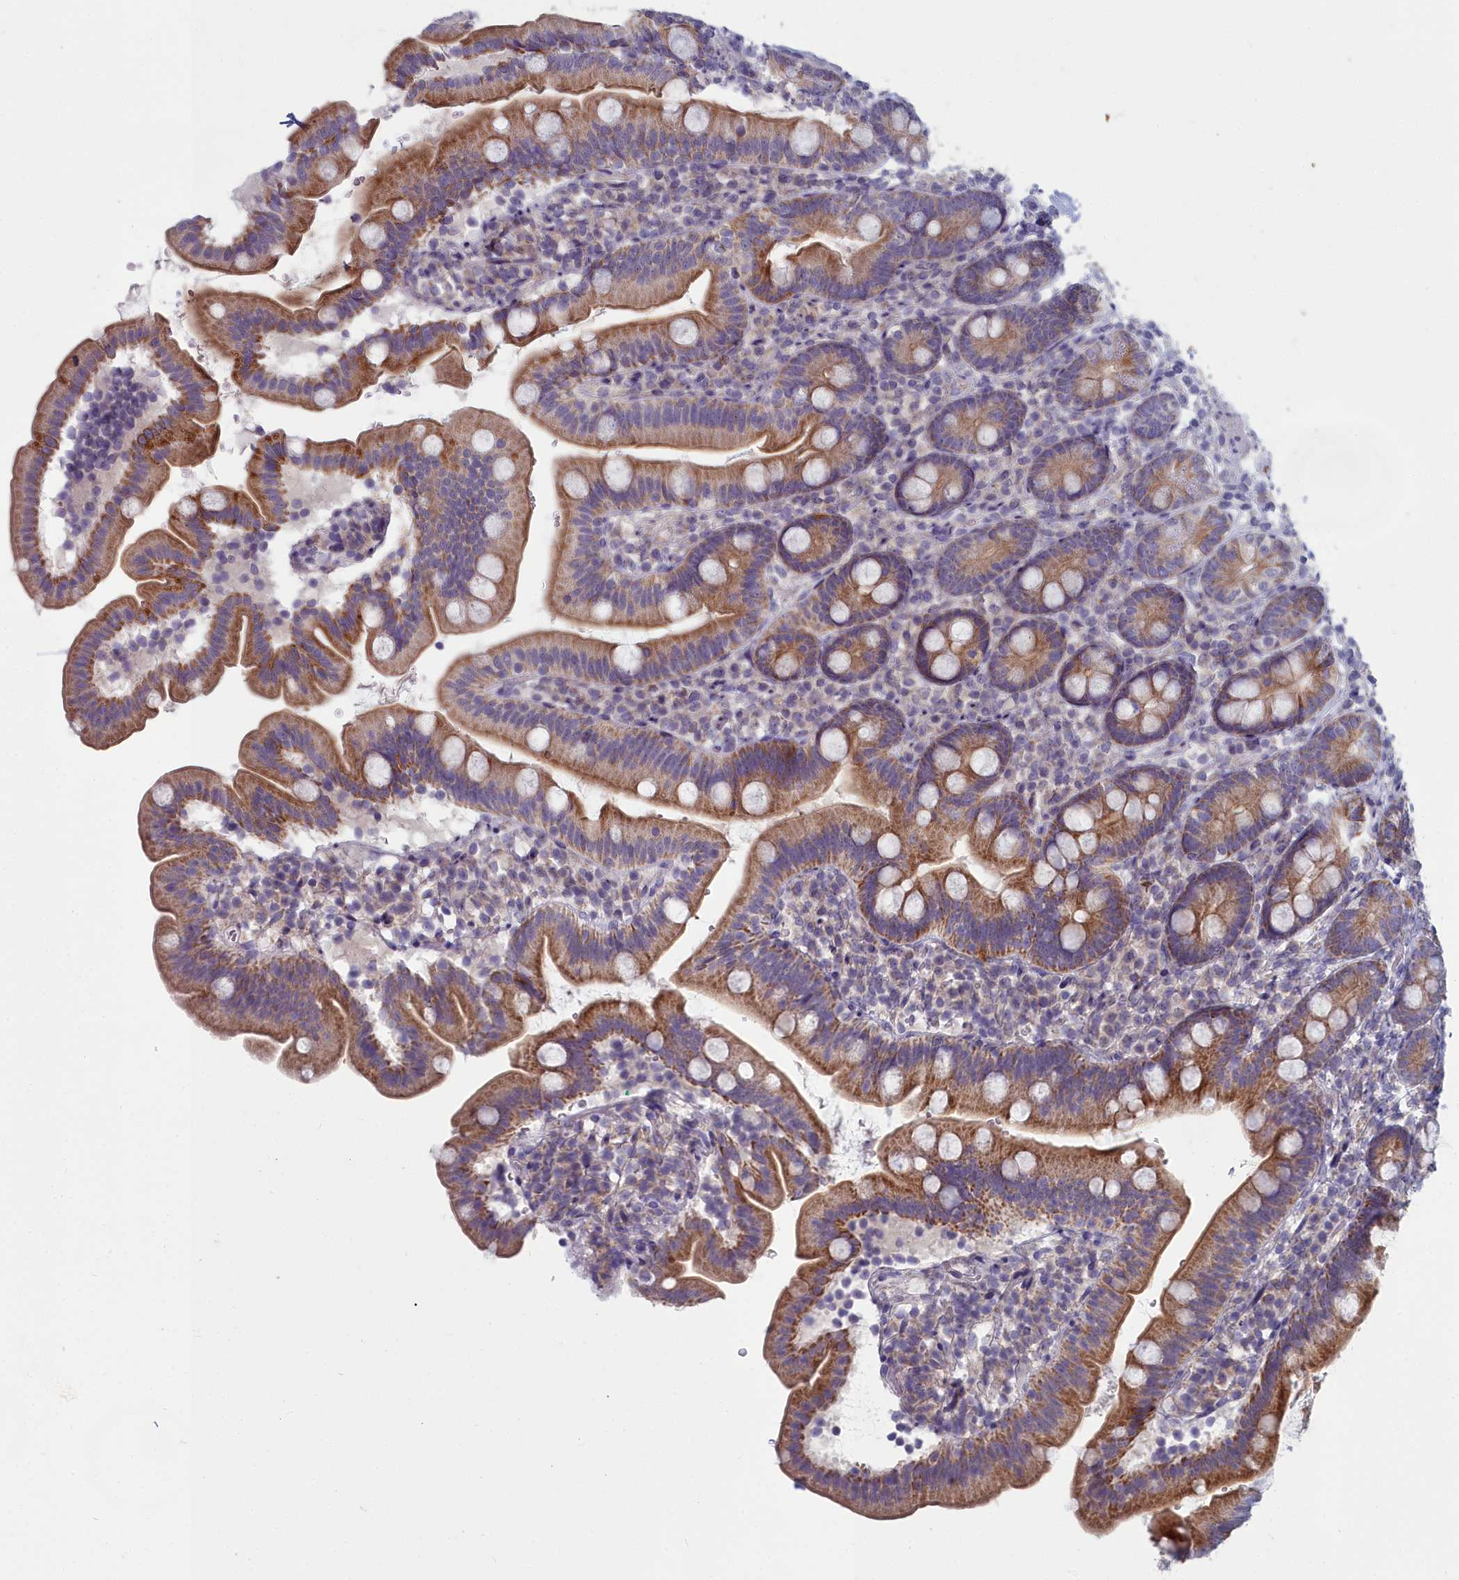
{"staining": {"intensity": "moderate", "quantity": ">75%", "location": "cytoplasmic/membranous"}, "tissue": "duodenum", "cell_type": "Glandular cells", "image_type": "normal", "snomed": [{"axis": "morphology", "description": "Normal tissue, NOS"}, {"axis": "topography", "description": "Duodenum"}], "caption": "Immunohistochemistry (IHC) of normal human duodenum displays medium levels of moderate cytoplasmic/membranous staining in approximately >75% of glandular cells. The staining was performed using DAB, with brown indicating positive protein expression. Nuclei are stained blue with hematoxylin.", "gene": "INSYN2A", "patient": {"sex": "female", "age": 67}}